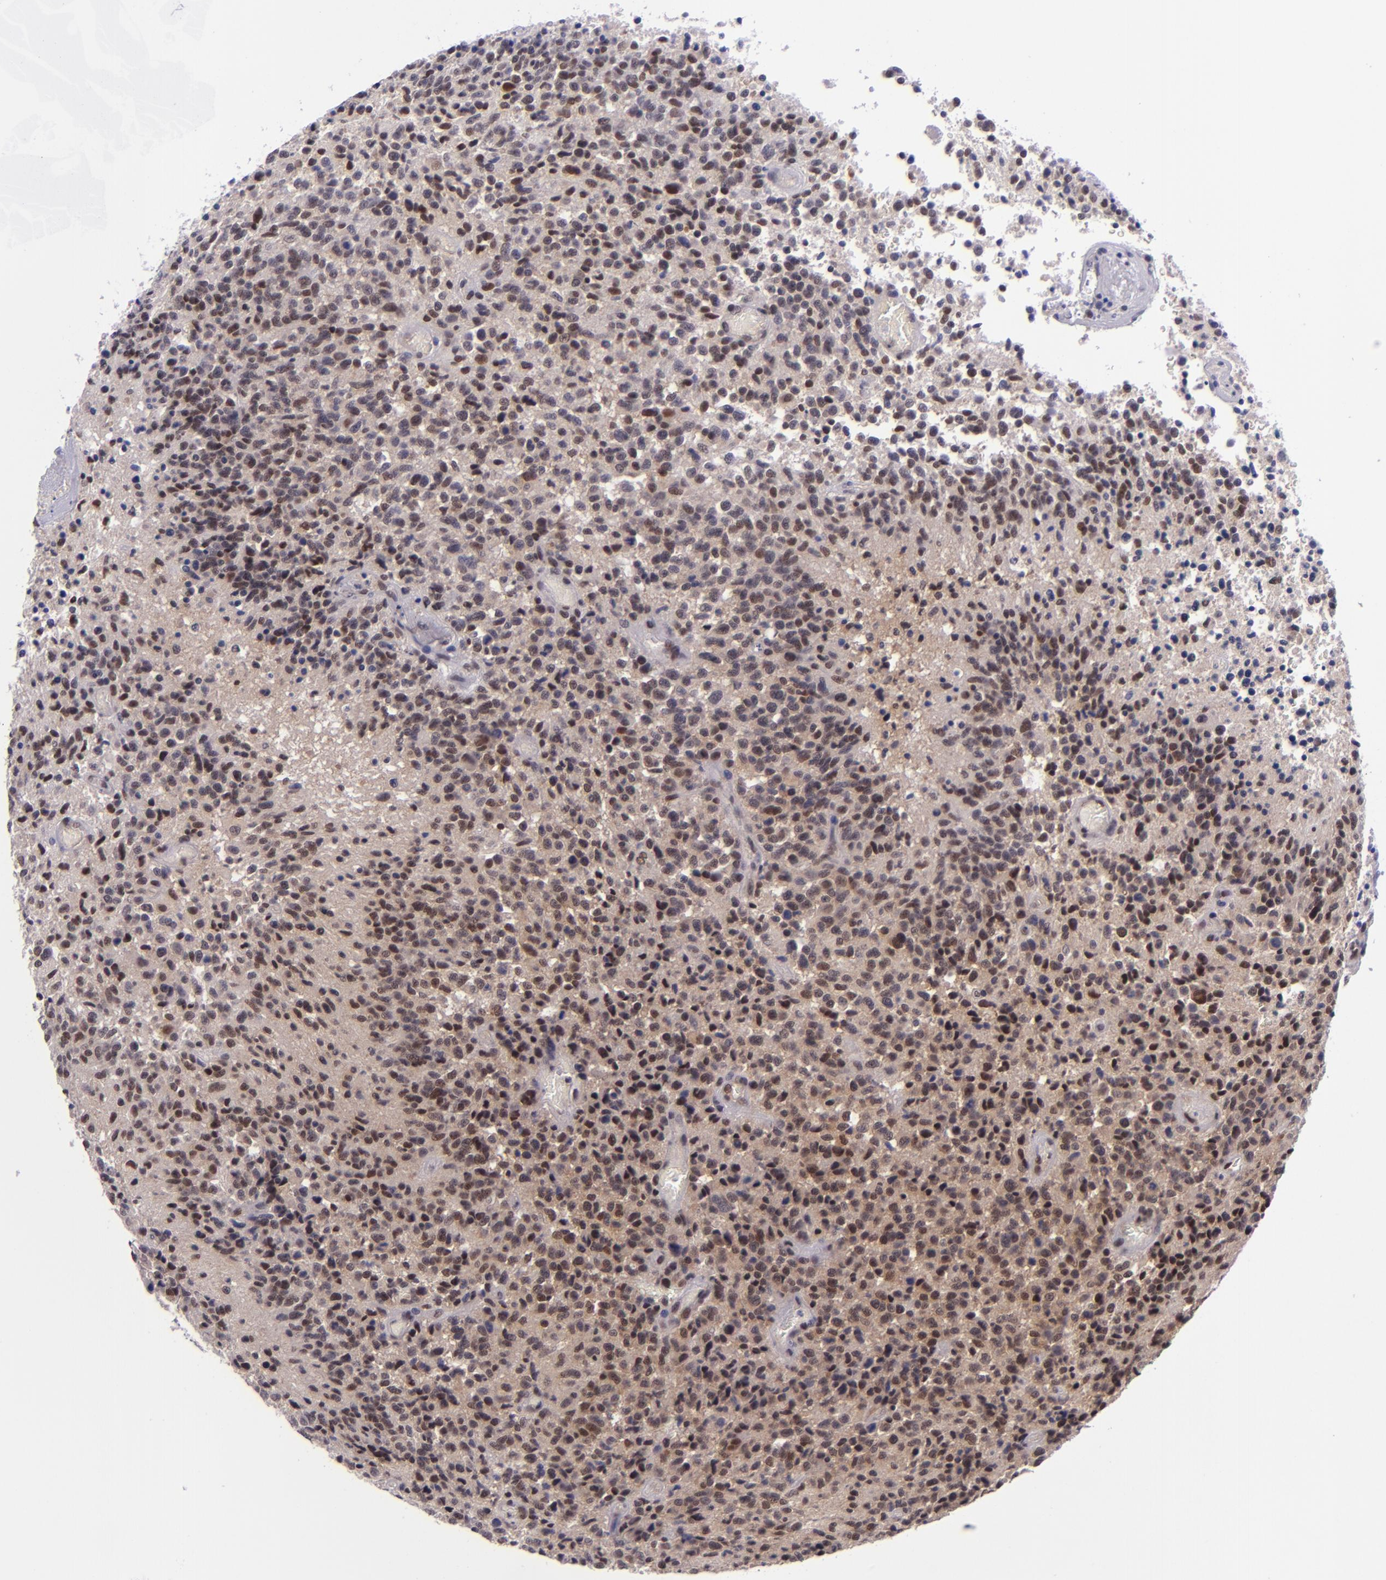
{"staining": {"intensity": "weak", "quantity": ">75%", "location": "cytoplasmic/membranous,nuclear"}, "tissue": "glioma", "cell_type": "Tumor cells", "image_type": "cancer", "snomed": [{"axis": "morphology", "description": "Glioma, malignant, High grade"}, {"axis": "topography", "description": "Brain"}], "caption": "Approximately >75% of tumor cells in glioma exhibit weak cytoplasmic/membranous and nuclear protein positivity as visualized by brown immunohistochemical staining.", "gene": "BAG1", "patient": {"sex": "male", "age": 36}}